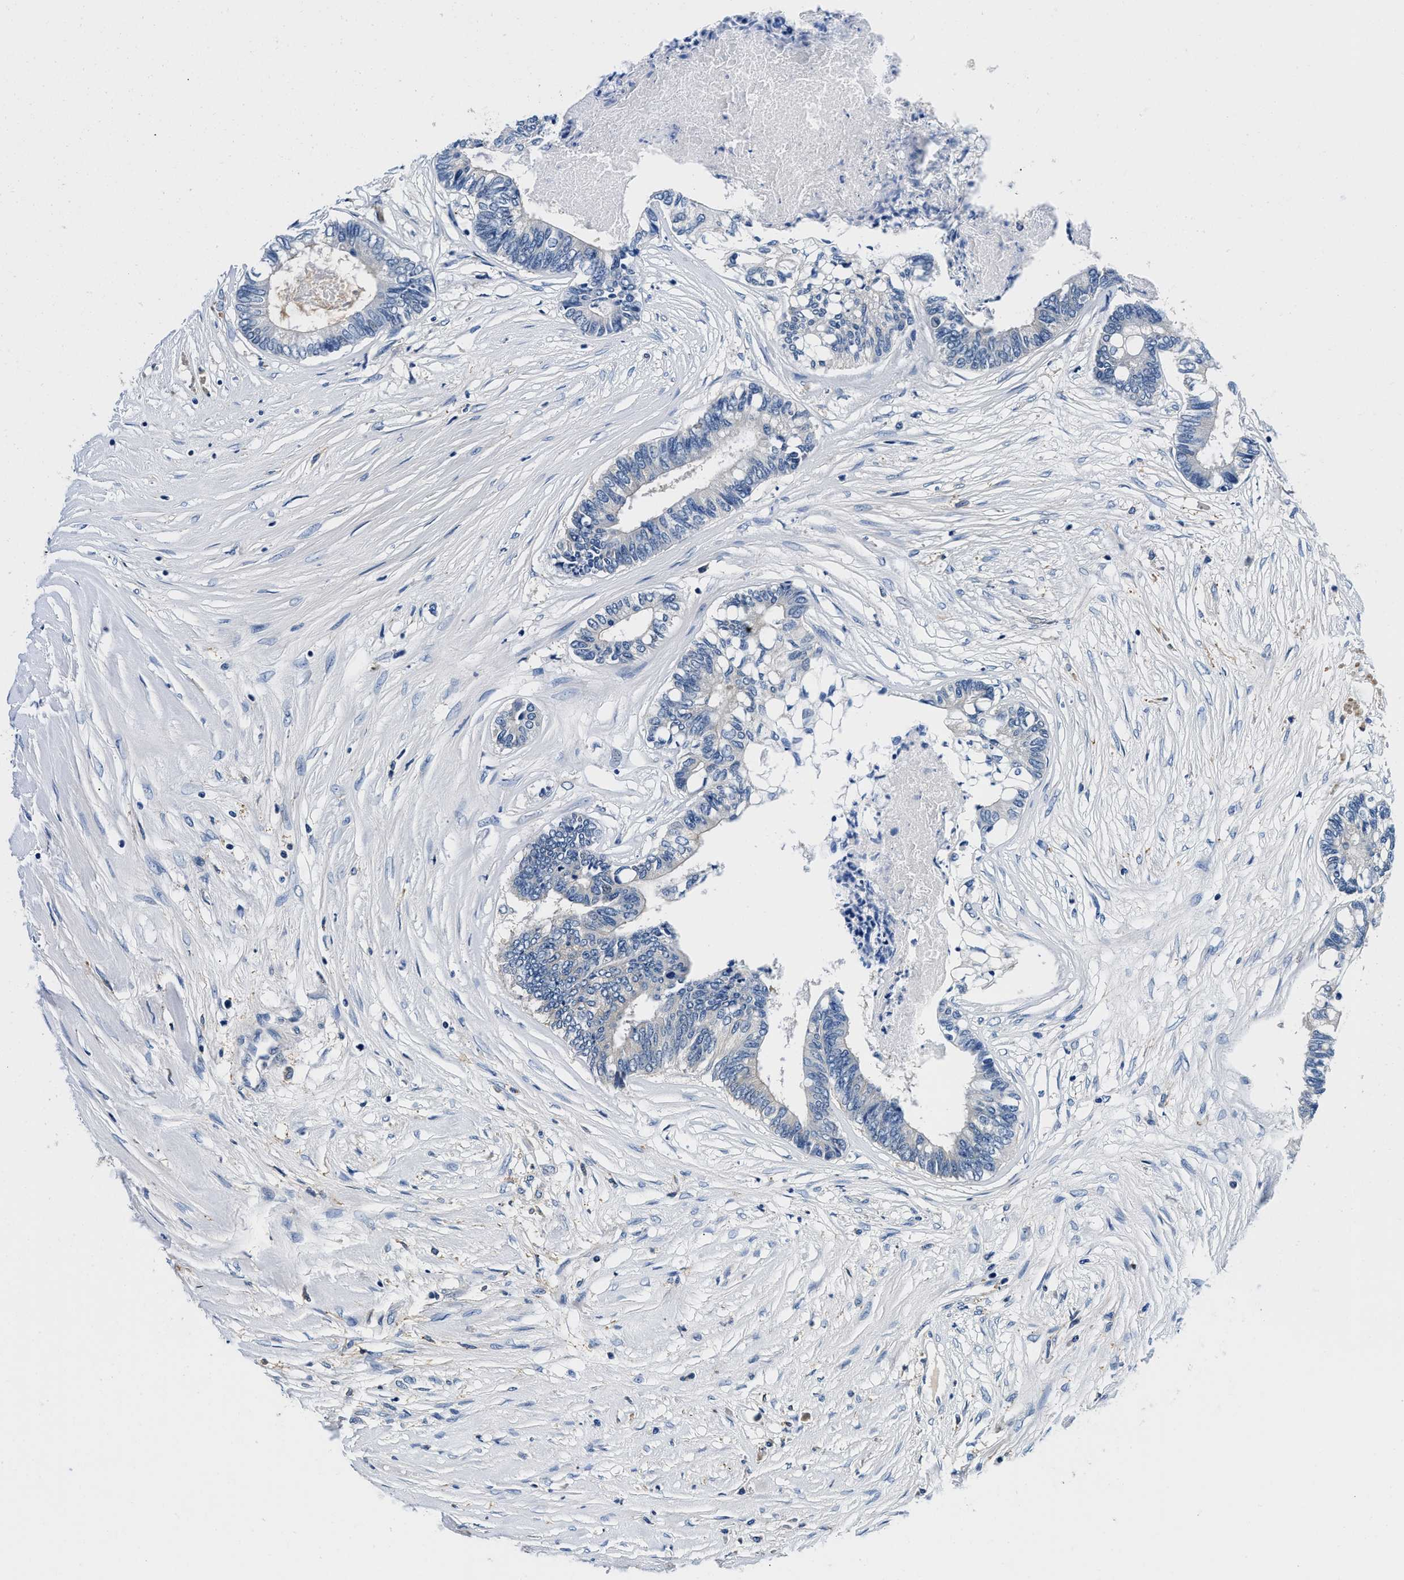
{"staining": {"intensity": "negative", "quantity": "none", "location": "none"}, "tissue": "colorectal cancer", "cell_type": "Tumor cells", "image_type": "cancer", "snomed": [{"axis": "morphology", "description": "Adenocarcinoma, NOS"}, {"axis": "topography", "description": "Rectum"}], "caption": "DAB immunohistochemical staining of colorectal adenocarcinoma displays no significant staining in tumor cells.", "gene": "ZFAND3", "patient": {"sex": "male", "age": 63}}